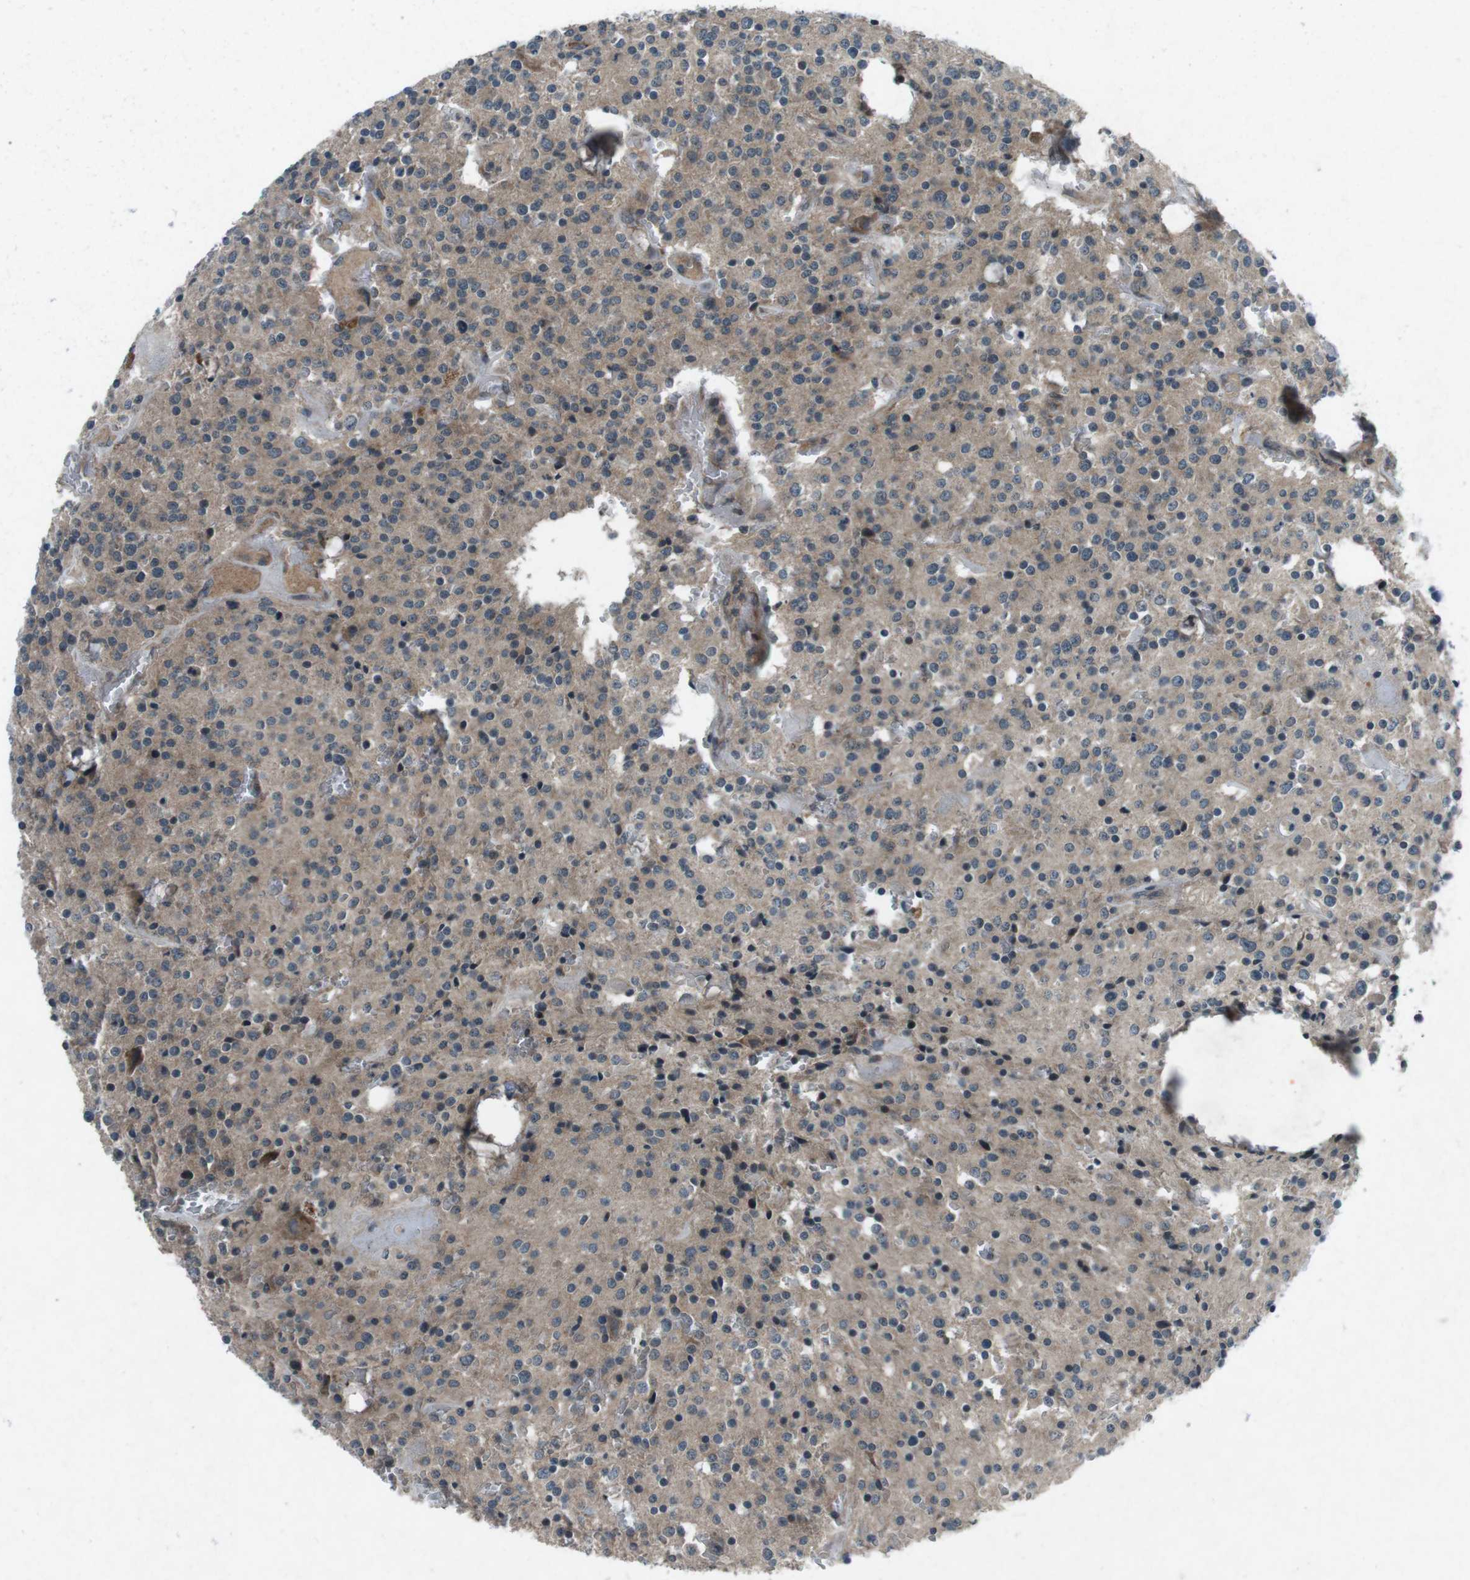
{"staining": {"intensity": "moderate", "quantity": ">75%", "location": "cytoplasmic/membranous"}, "tissue": "glioma", "cell_type": "Tumor cells", "image_type": "cancer", "snomed": [{"axis": "morphology", "description": "Glioma, malignant, Low grade"}, {"axis": "topography", "description": "Brain"}], "caption": "Glioma stained with a protein marker reveals moderate staining in tumor cells.", "gene": "CDK16", "patient": {"sex": "male", "age": 58}}